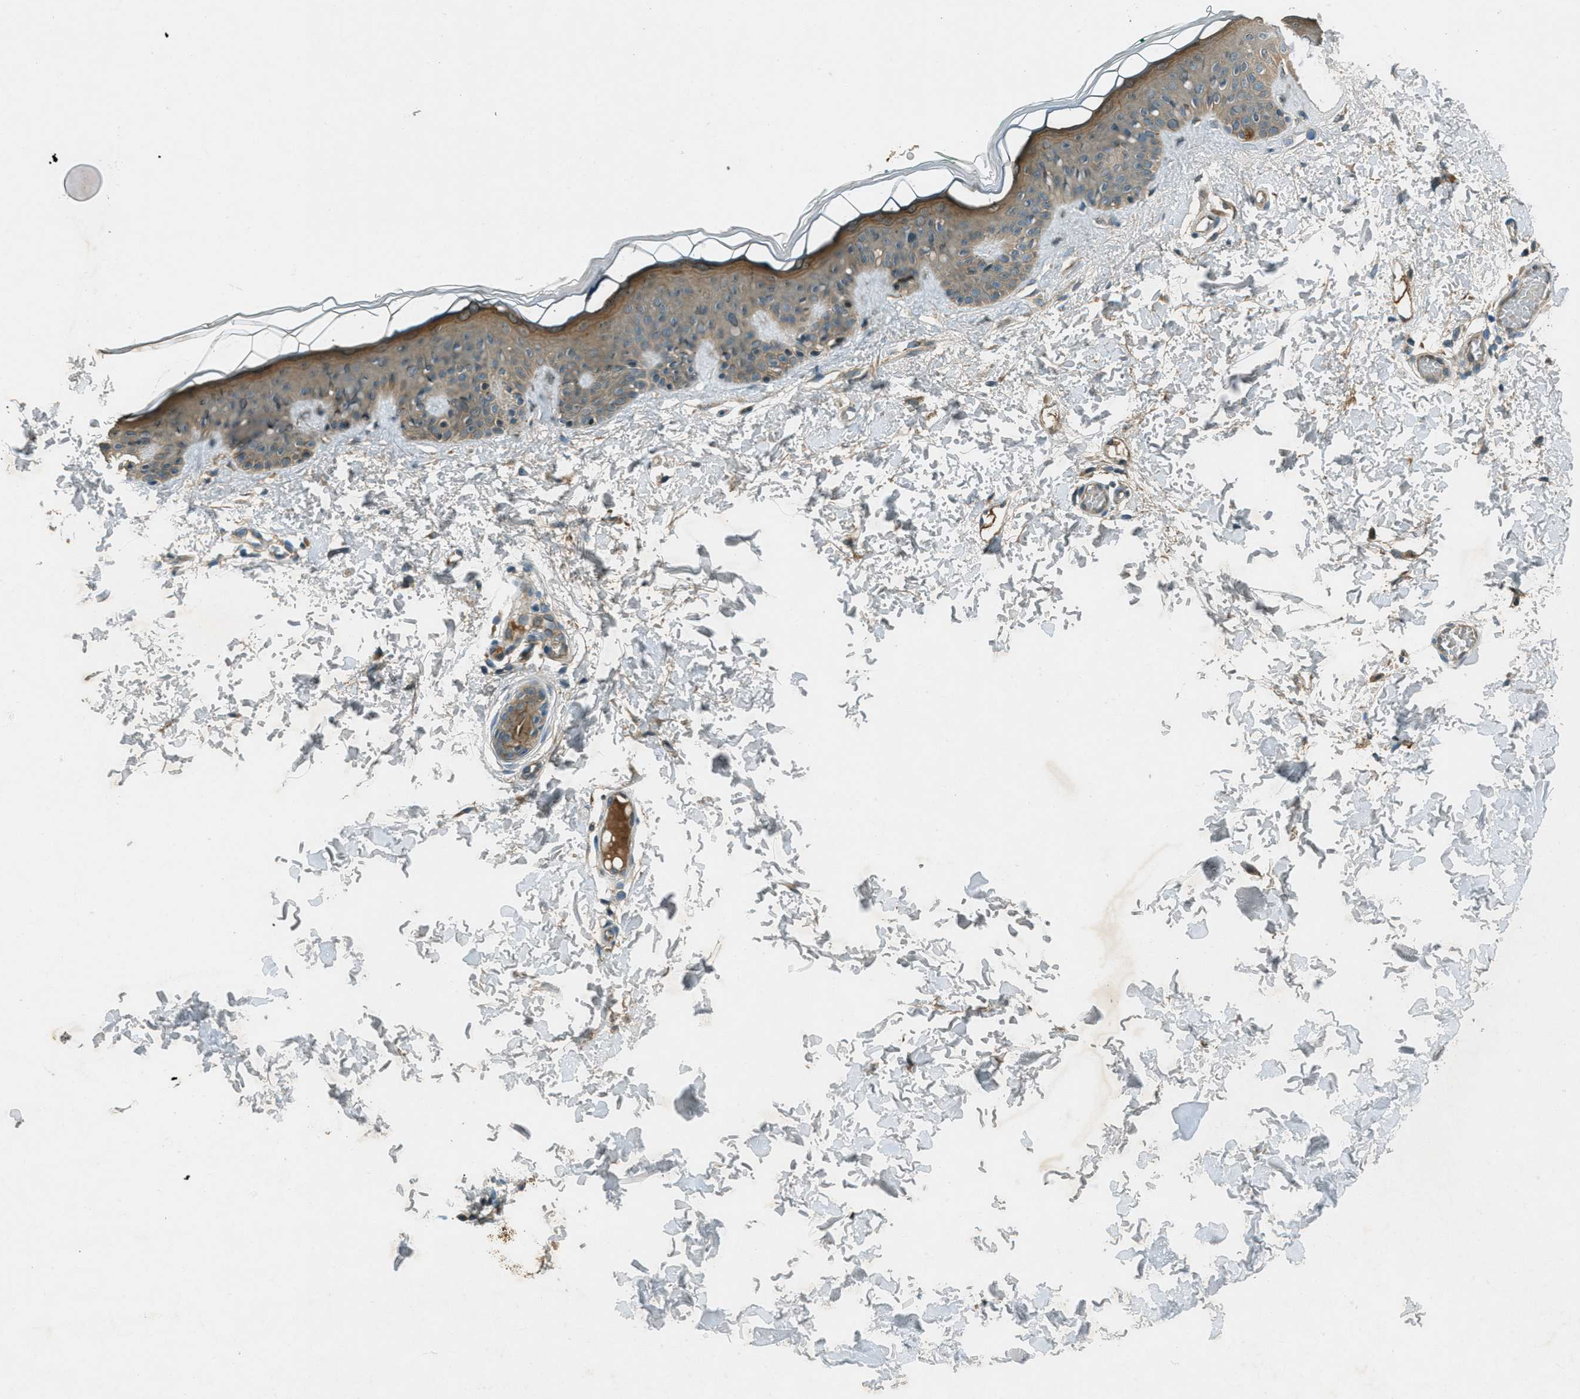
{"staining": {"intensity": "negative", "quantity": "none", "location": "none"}, "tissue": "skin", "cell_type": "Fibroblasts", "image_type": "normal", "snomed": [{"axis": "morphology", "description": "Normal tissue, NOS"}, {"axis": "topography", "description": "Skin"}], "caption": "This is a micrograph of immunohistochemistry (IHC) staining of benign skin, which shows no staining in fibroblasts.", "gene": "STK11", "patient": {"sex": "male", "age": 30}}